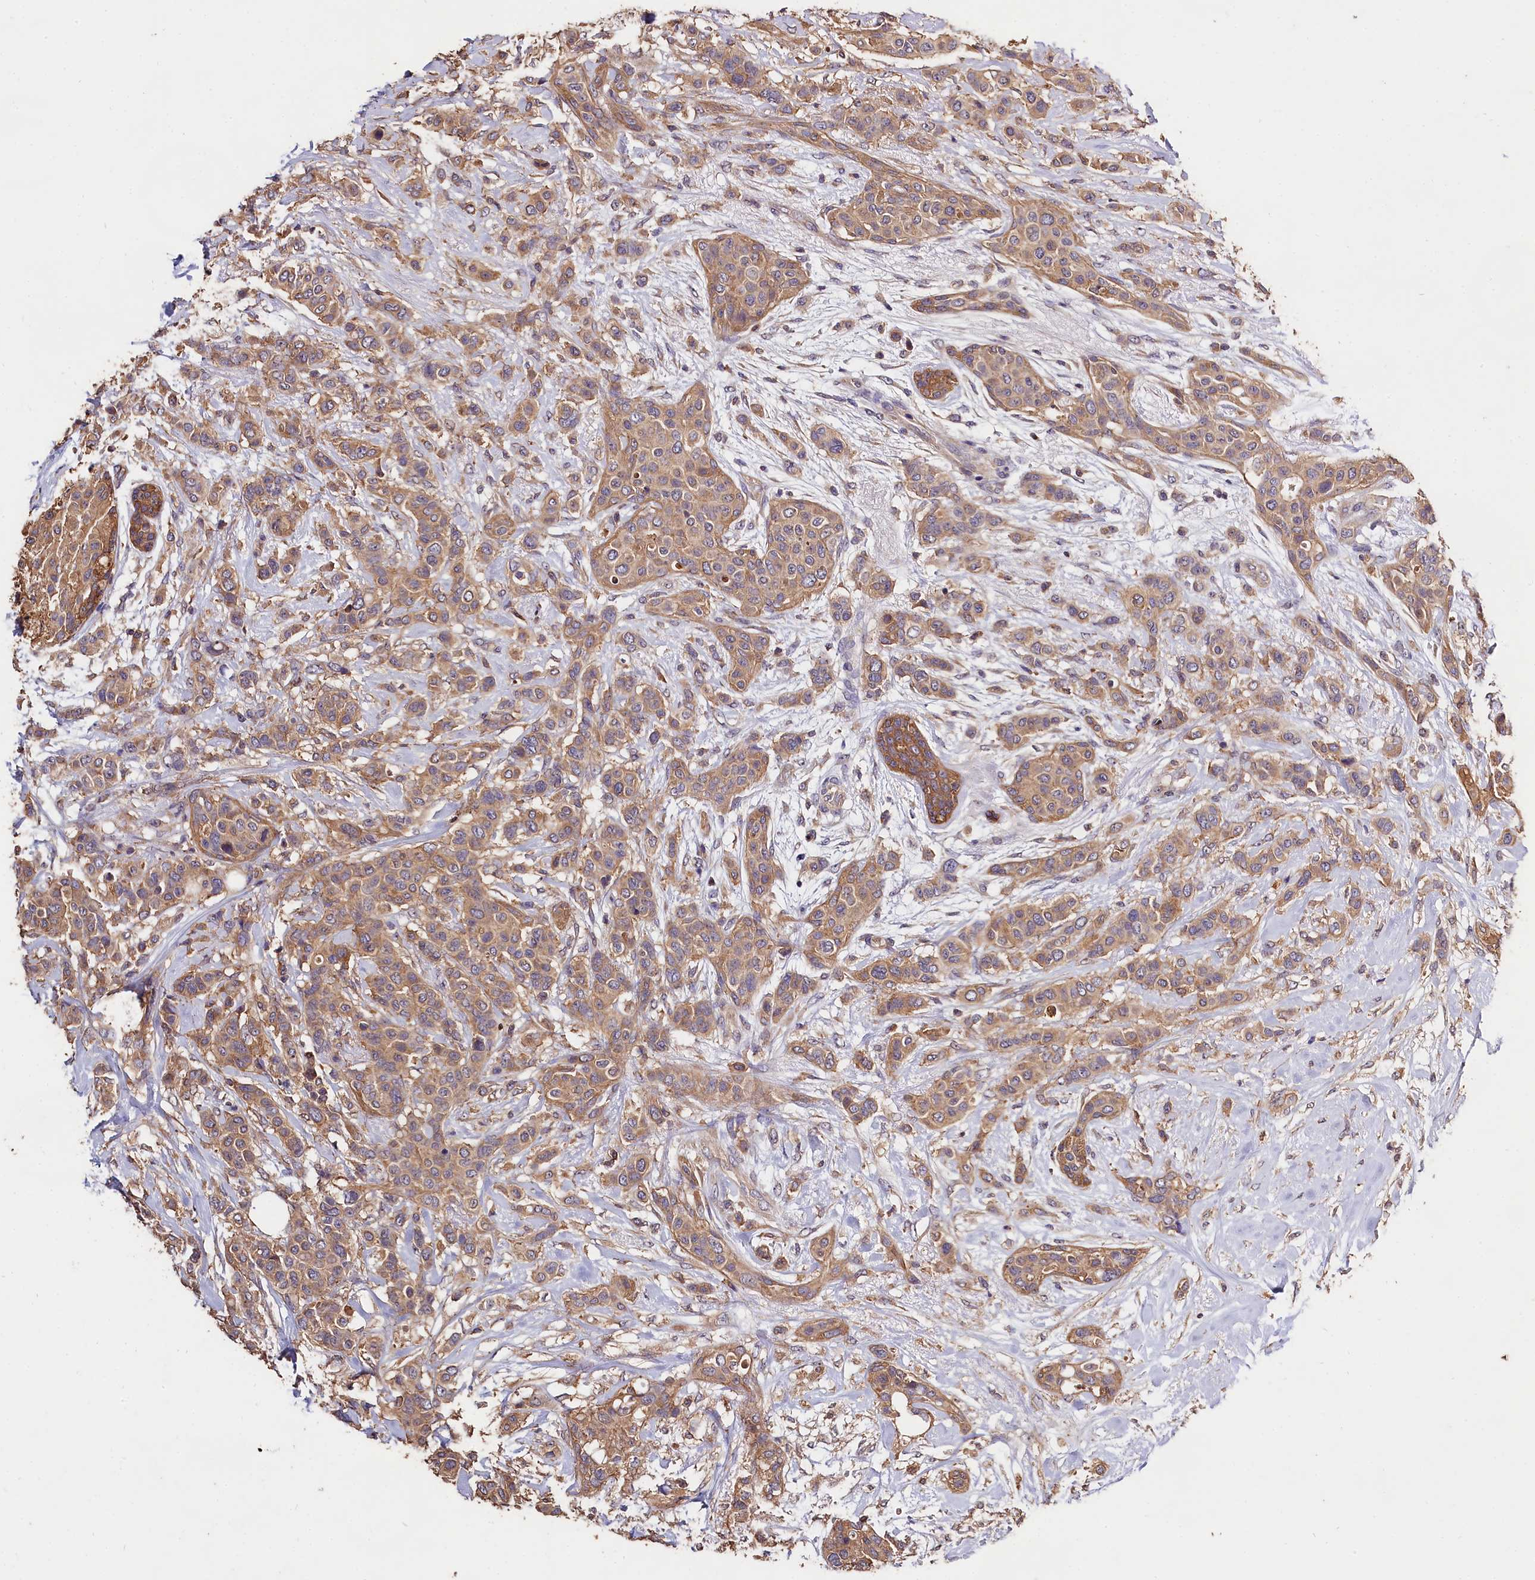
{"staining": {"intensity": "moderate", "quantity": ">75%", "location": "cytoplasmic/membranous"}, "tissue": "breast cancer", "cell_type": "Tumor cells", "image_type": "cancer", "snomed": [{"axis": "morphology", "description": "Lobular carcinoma"}, {"axis": "topography", "description": "Breast"}], "caption": "This micrograph demonstrates immunohistochemistry staining of lobular carcinoma (breast), with medium moderate cytoplasmic/membranous staining in about >75% of tumor cells.", "gene": "OAS3", "patient": {"sex": "female", "age": 51}}